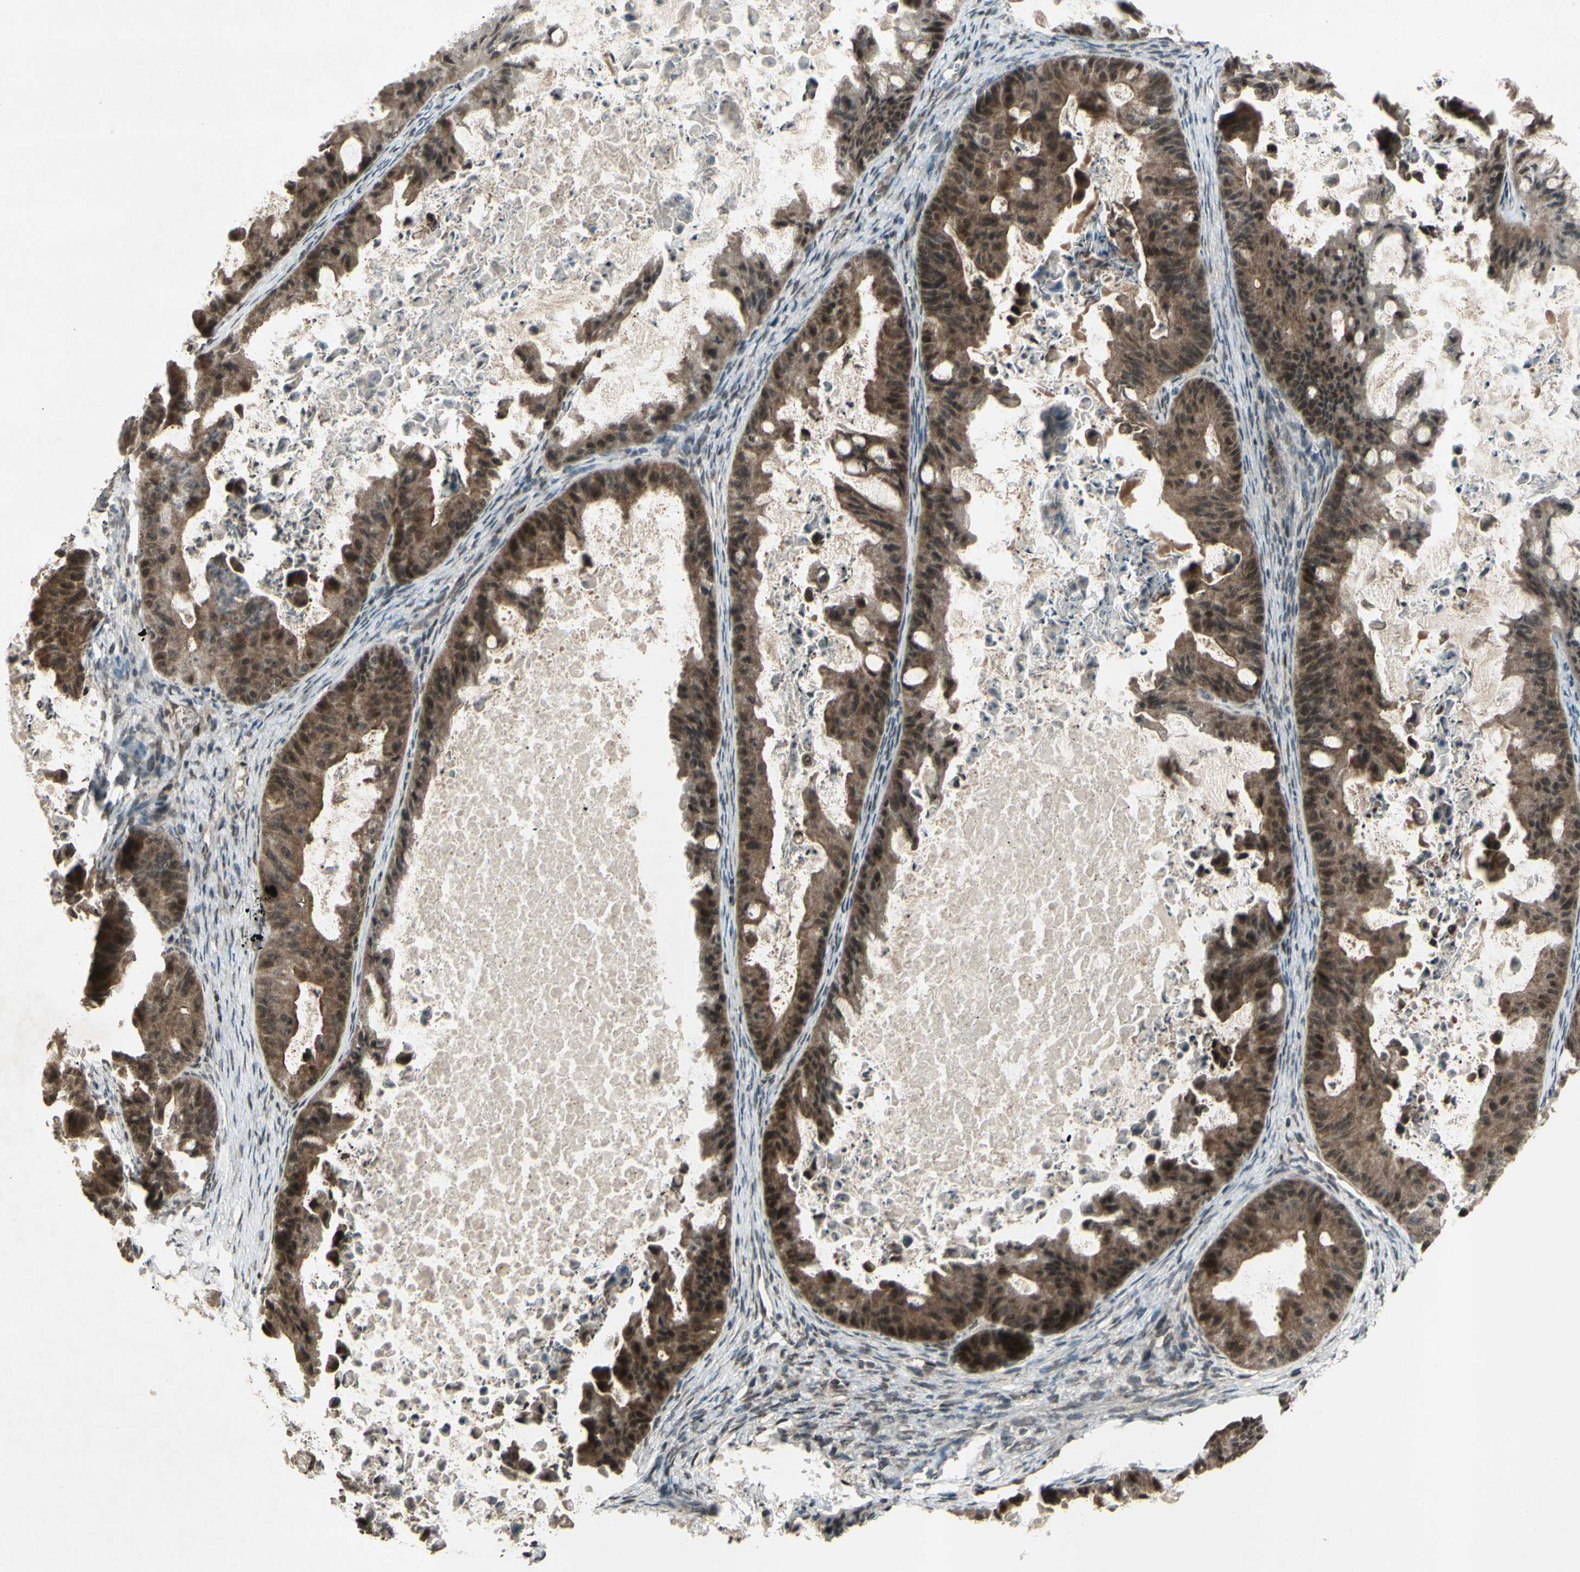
{"staining": {"intensity": "moderate", "quantity": ">75%", "location": "cytoplasmic/membranous,nuclear"}, "tissue": "ovarian cancer", "cell_type": "Tumor cells", "image_type": "cancer", "snomed": [{"axis": "morphology", "description": "Cystadenocarcinoma, mucinous, NOS"}, {"axis": "topography", "description": "Ovary"}], "caption": "This is a micrograph of immunohistochemistry staining of ovarian cancer (mucinous cystadenocarcinoma), which shows moderate positivity in the cytoplasmic/membranous and nuclear of tumor cells.", "gene": "BLNK", "patient": {"sex": "female", "age": 37}}